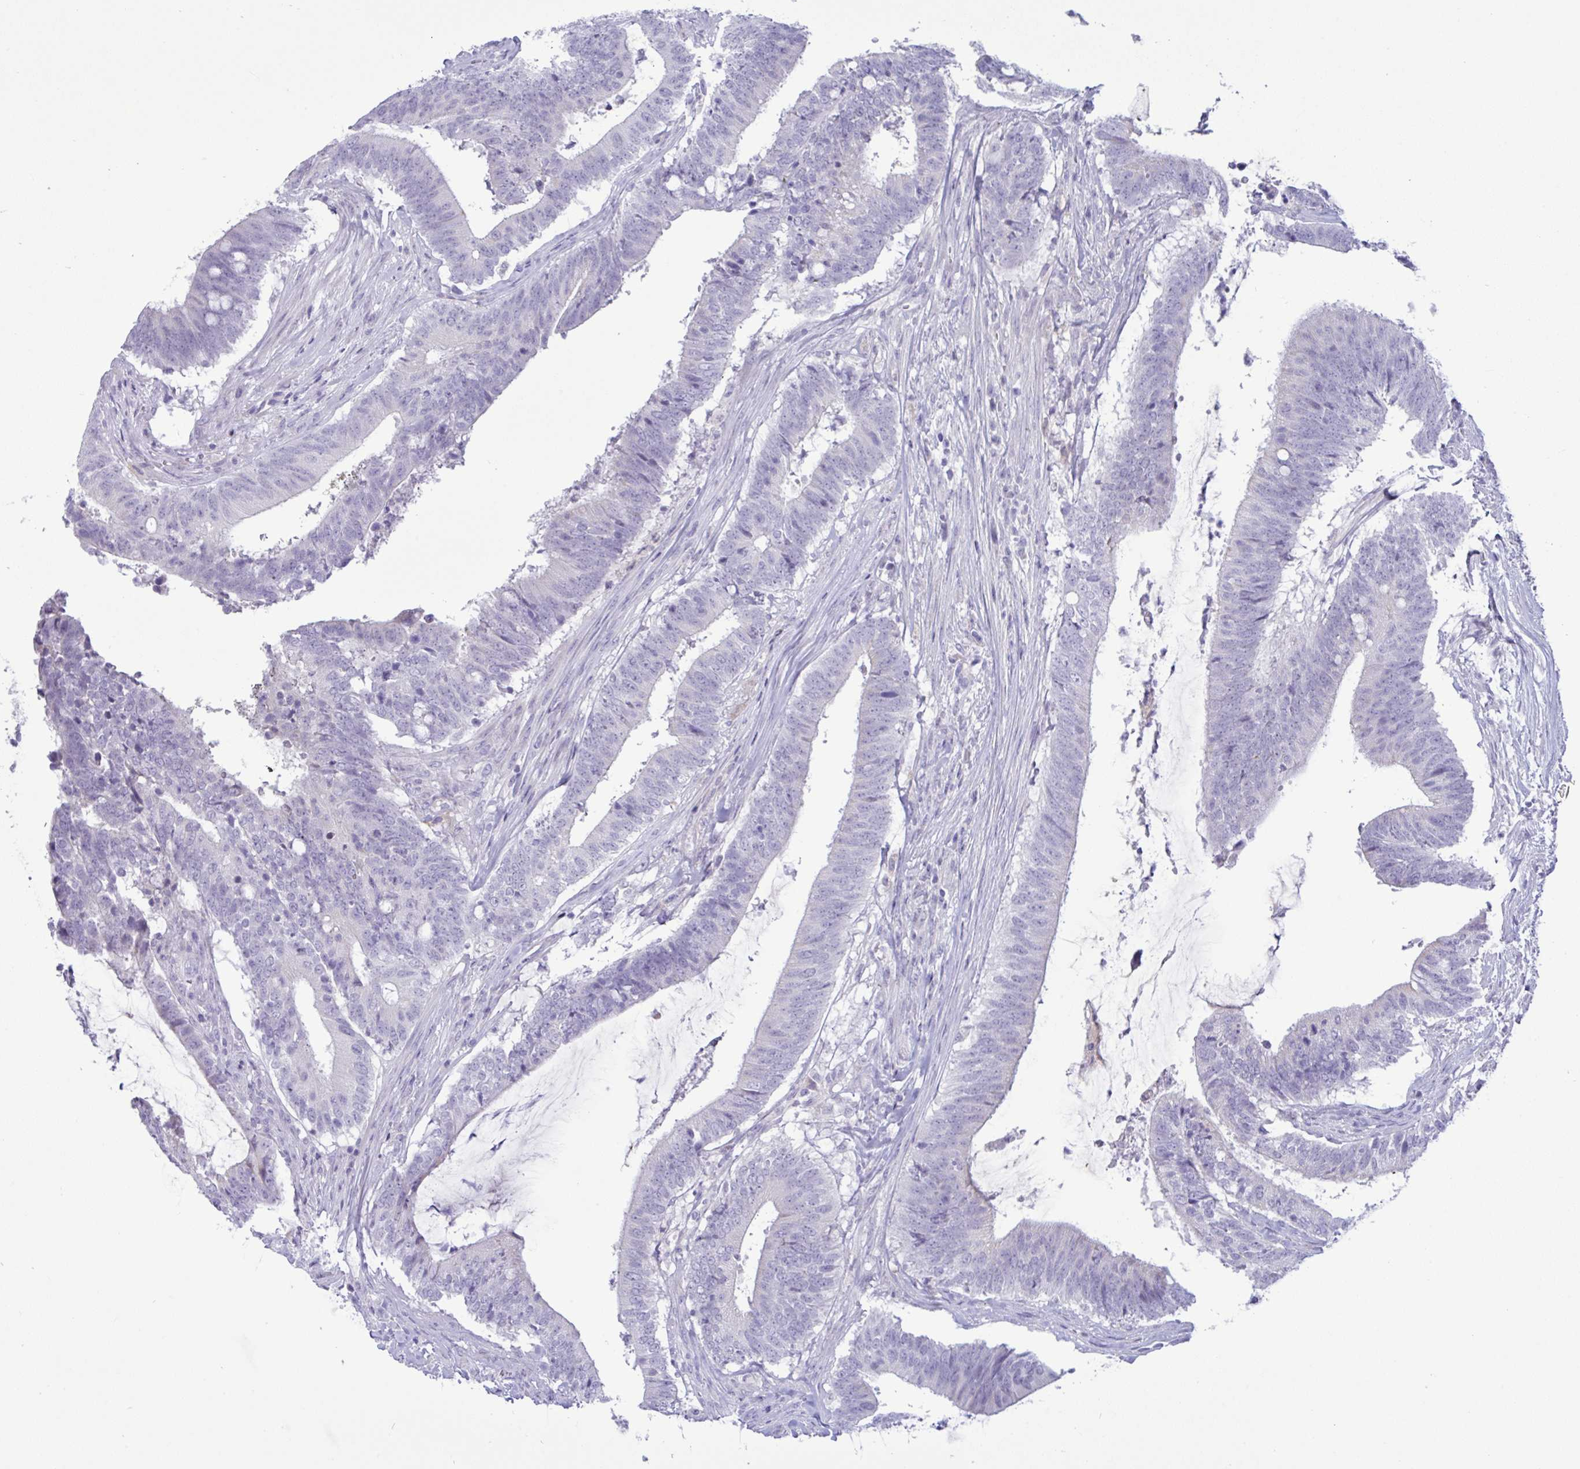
{"staining": {"intensity": "negative", "quantity": "none", "location": "none"}, "tissue": "colorectal cancer", "cell_type": "Tumor cells", "image_type": "cancer", "snomed": [{"axis": "morphology", "description": "Adenocarcinoma, NOS"}, {"axis": "topography", "description": "Colon"}], "caption": "Immunohistochemistry (IHC) histopathology image of neoplastic tissue: colorectal adenocarcinoma stained with DAB displays no significant protein staining in tumor cells.", "gene": "SREBF1", "patient": {"sex": "female", "age": 43}}